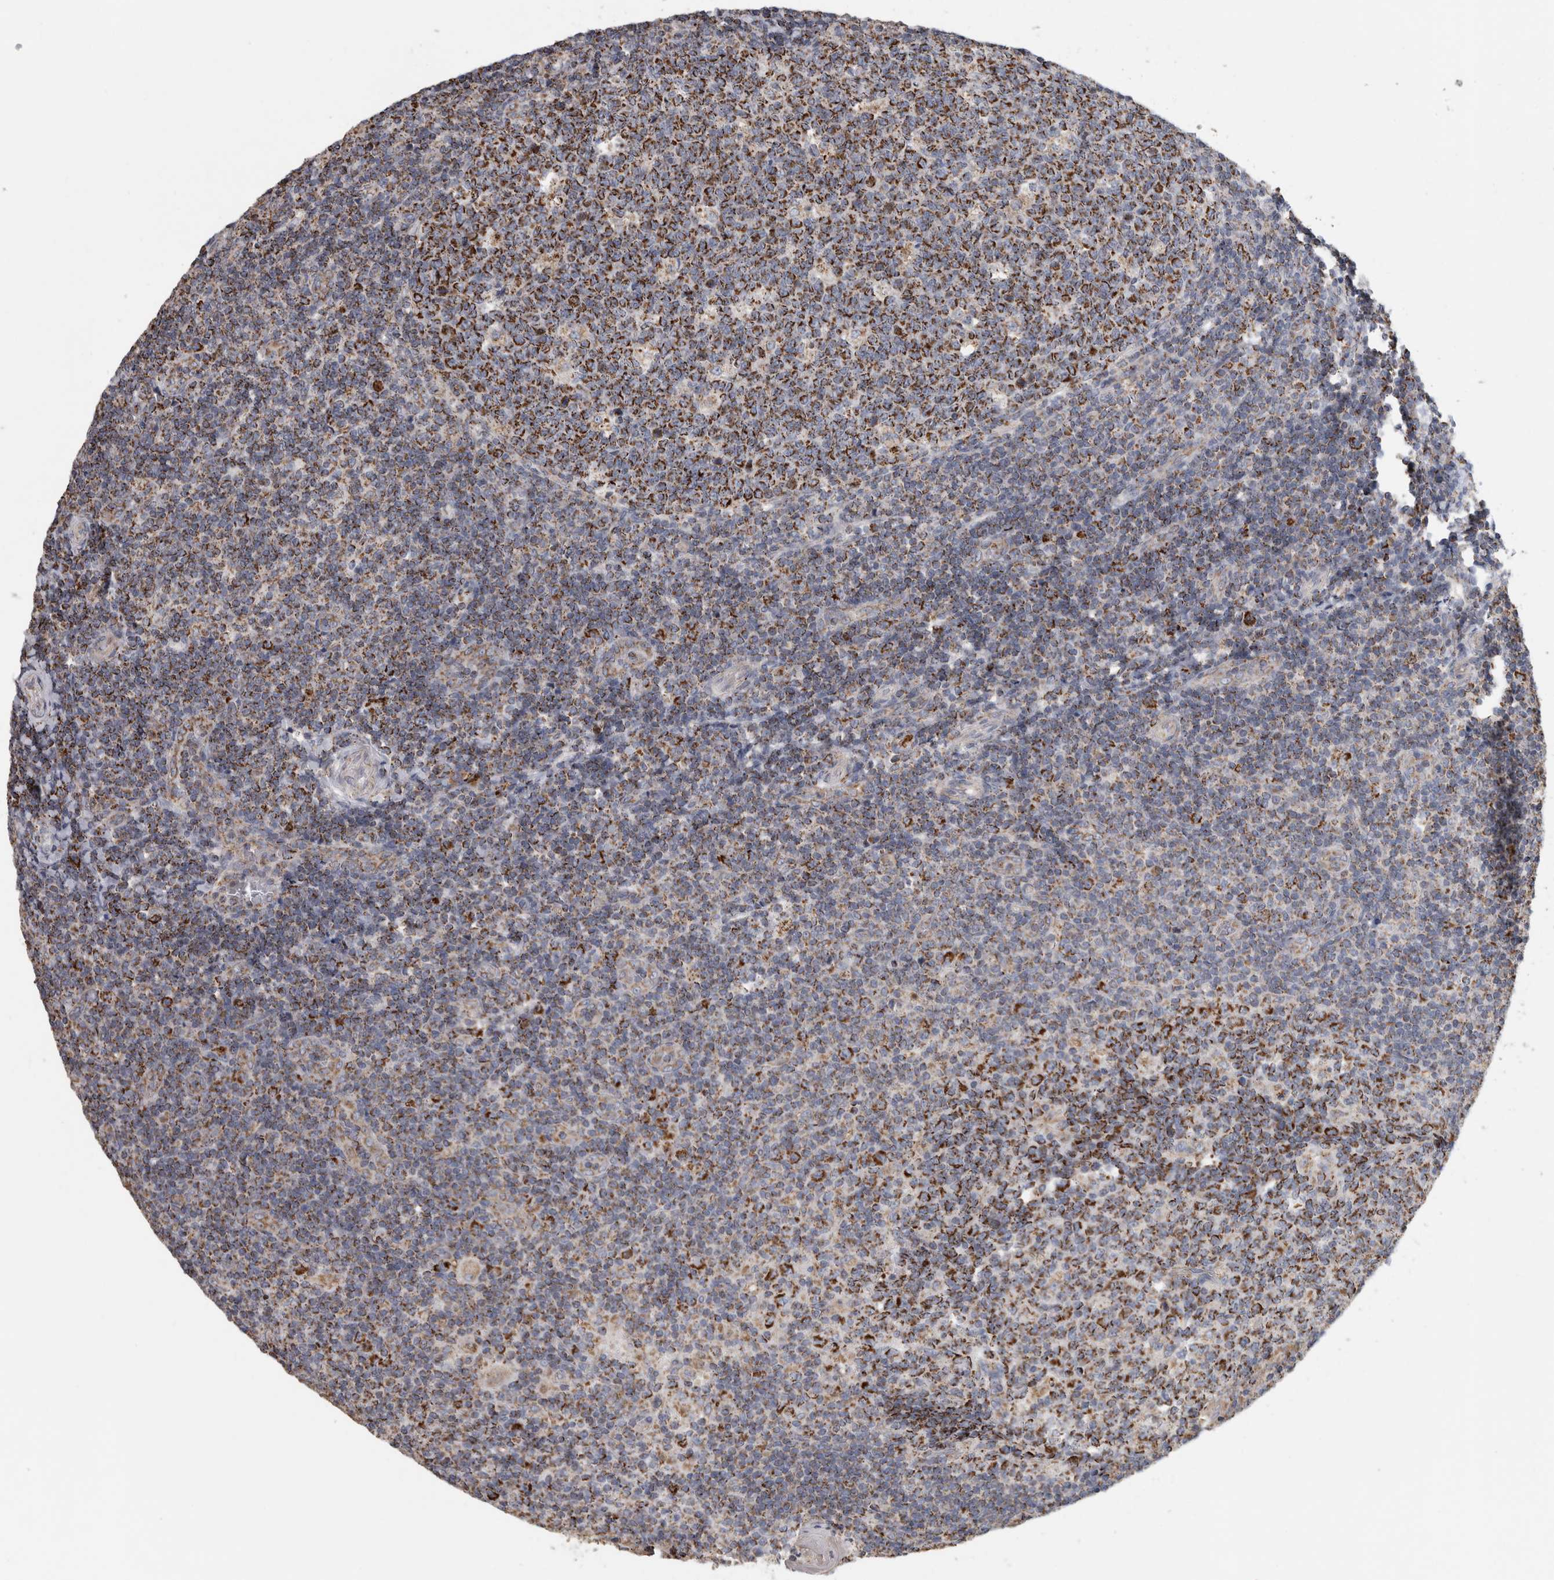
{"staining": {"intensity": "moderate", "quantity": ">75%", "location": "cytoplasmic/membranous"}, "tissue": "tonsil", "cell_type": "Germinal center cells", "image_type": "normal", "snomed": [{"axis": "morphology", "description": "Normal tissue, NOS"}, {"axis": "topography", "description": "Tonsil"}], "caption": "Moderate cytoplasmic/membranous protein positivity is appreciated in about >75% of germinal center cells in tonsil.", "gene": "ST8SIA1", "patient": {"sex": "female", "age": 19}}